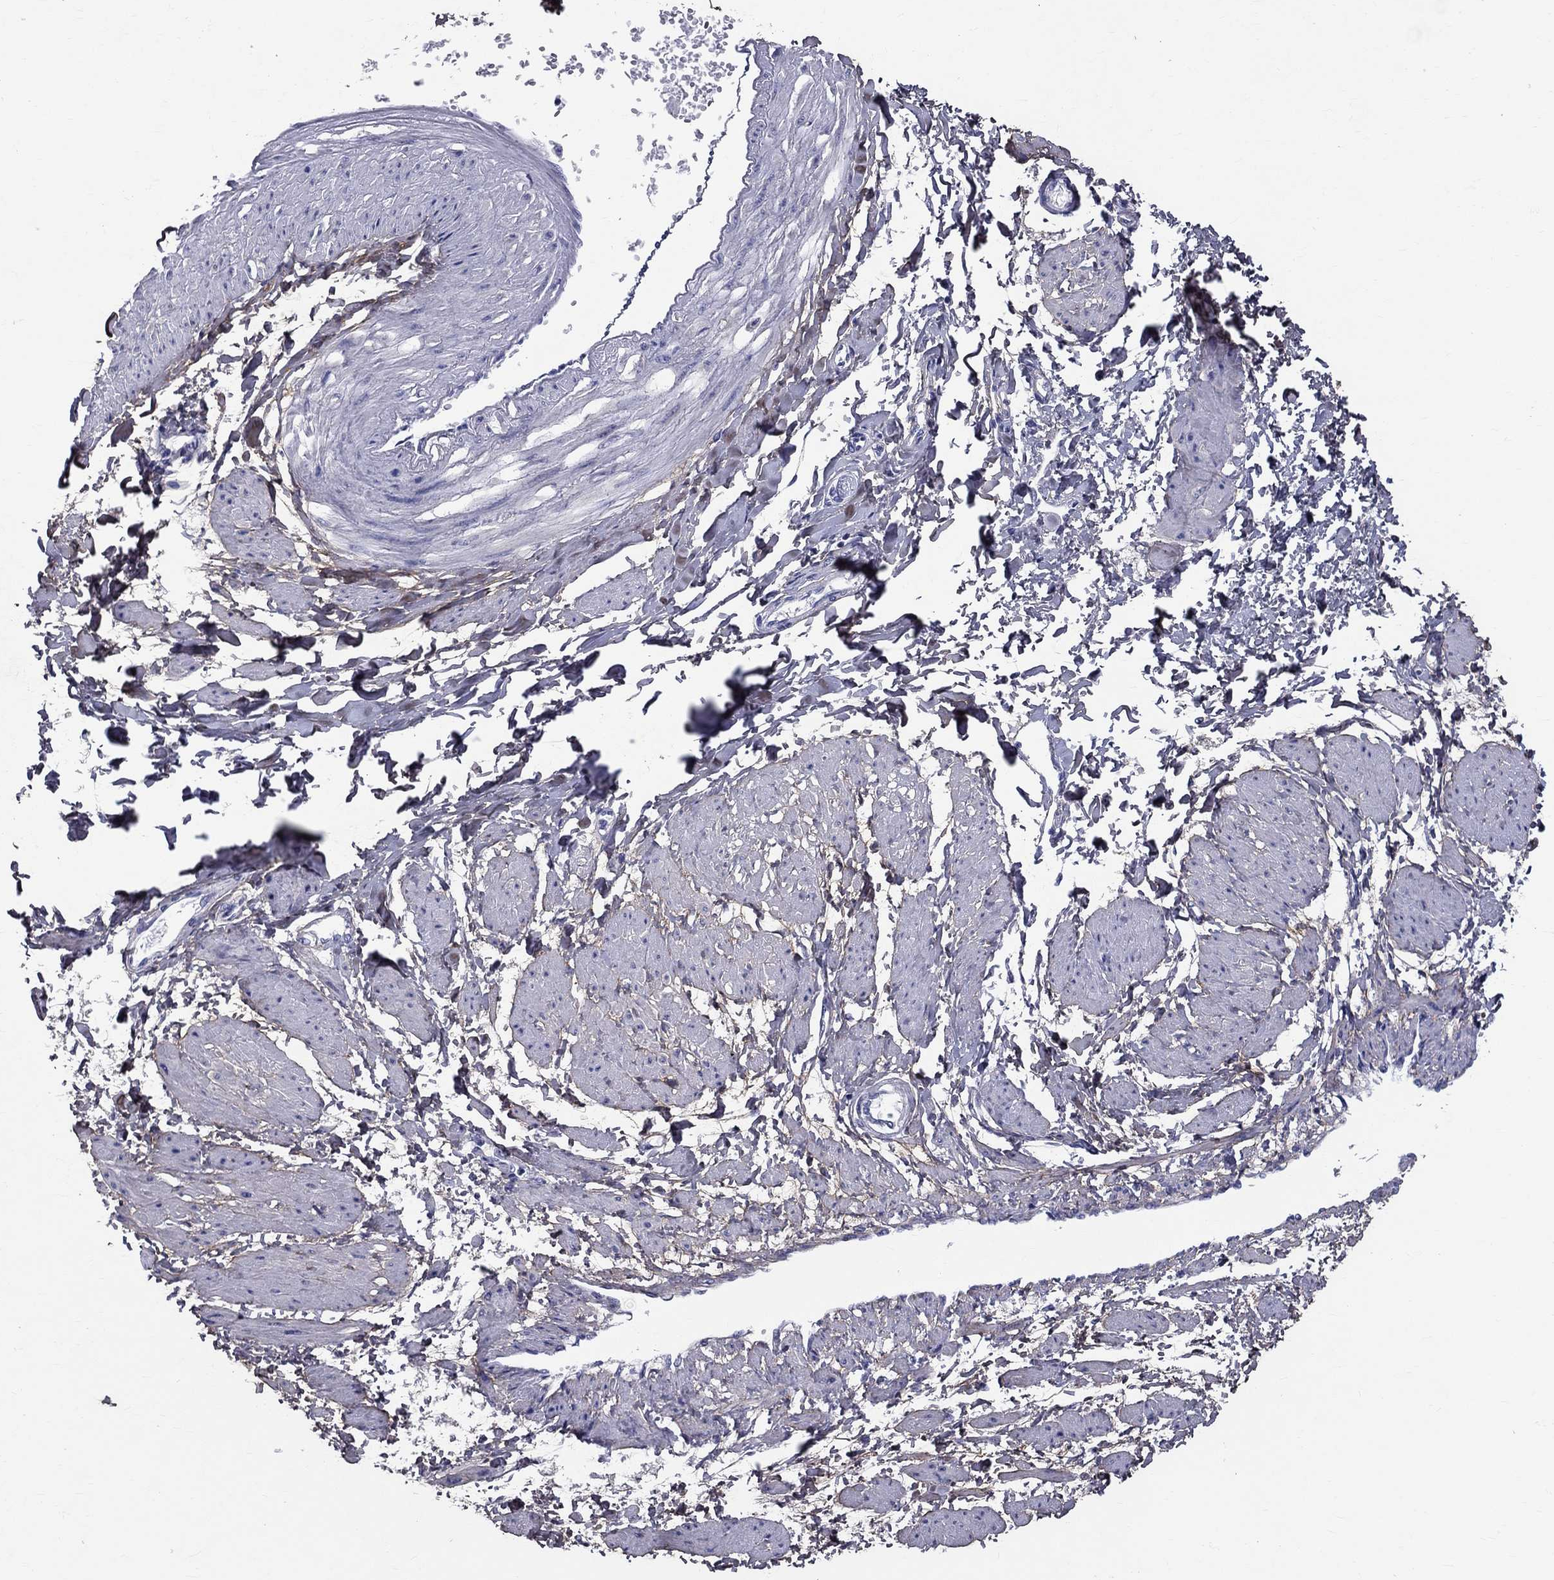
{"staining": {"intensity": "negative", "quantity": "none", "location": "none"}, "tissue": "smooth muscle", "cell_type": "Smooth muscle cells", "image_type": "normal", "snomed": [{"axis": "morphology", "description": "Normal tissue, NOS"}, {"axis": "topography", "description": "Smooth muscle"}, {"axis": "topography", "description": "Uterus"}], "caption": "DAB (3,3'-diaminobenzidine) immunohistochemical staining of normal human smooth muscle shows no significant positivity in smooth muscle cells.", "gene": "ANXA10", "patient": {"sex": "female", "age": 39}}